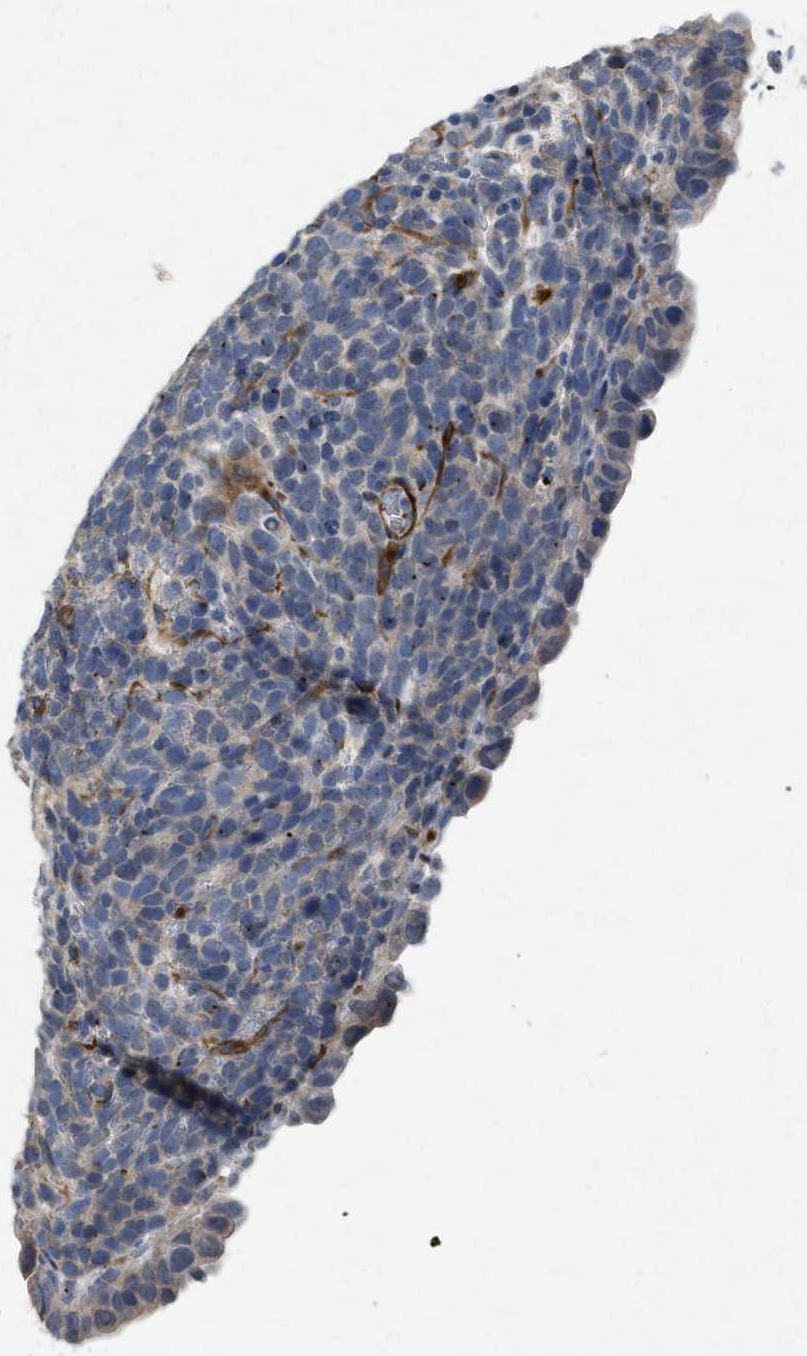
{"staining": {"intensity": "moderate", "quantity": "<25%", "location": "cytoplasmic/membranous"}, "tissue": "urothelial cancer", "cell_type": "Tumor cells", "image_type": "cancer", "snomed": [{"axis": "morphology", "description": "Urothelial carcinoma, High grade"}, {"axis": "topography", "description": "Urinary bladder"}], "caption": "This image exhibits urothelial carcinoma (high-grade) stained with immunohistochemistry to label a protein in brown. The cytoplasmic/membranous of tumor cells show moderate positivity for the protein. Nuclei are counter-stained blue.", "gene": "PDGFRA", "patient": {"sex": "female", "age": 82}}